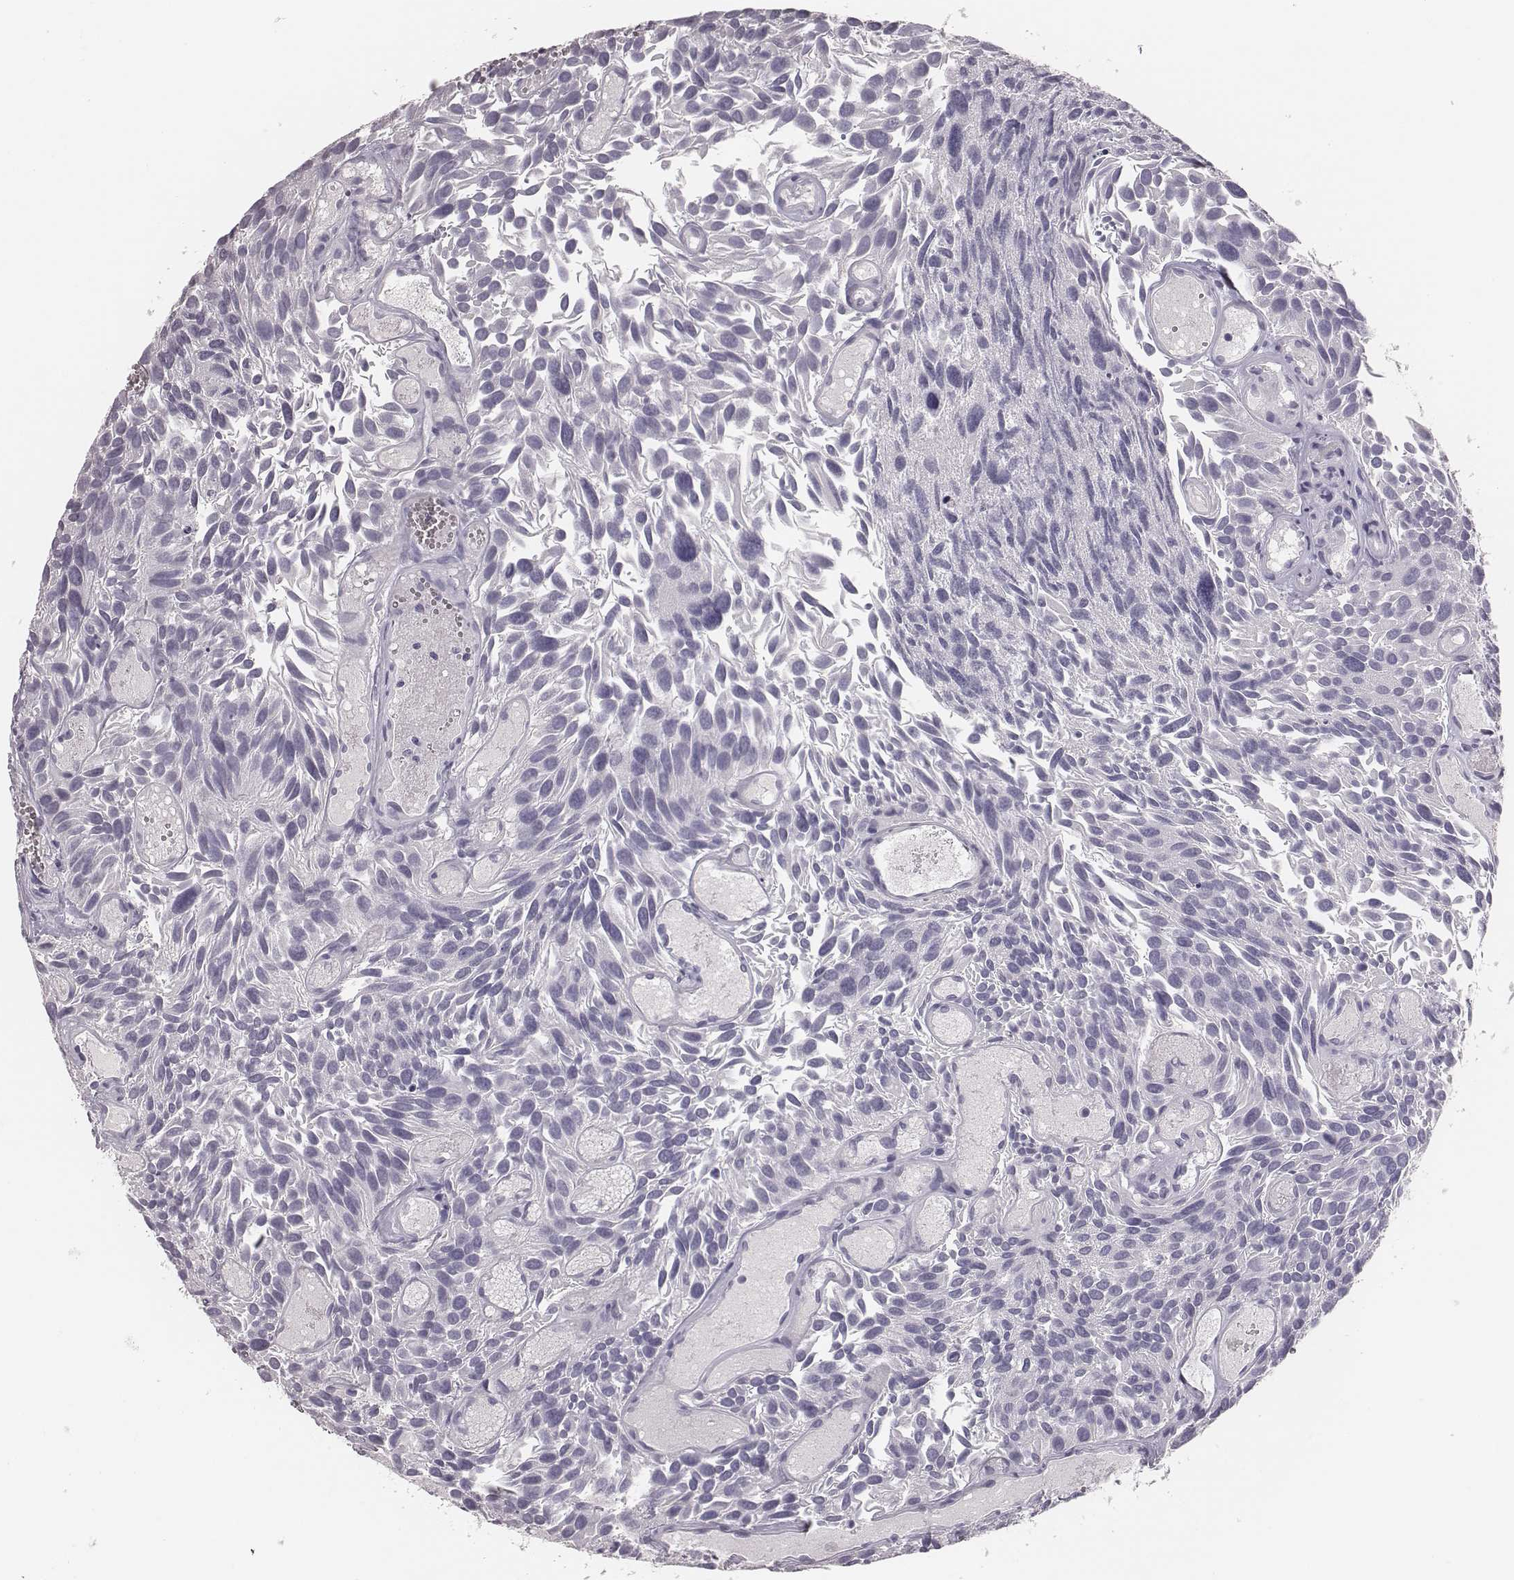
{"staining": {"intensity": "negative", "quantity": "none", "location": "none"}, "tissue": "urothelial cancer", "cell_type": "Tumor cells", "image_type": "cancer", "snomed": [{"axis": "morphology", "description": "Urothelial carcinoma, Low grade"}, {"axis": "topography", "description": "Urinary bladder"}], "caption": "IHC of low-grade urothelial carcinoma reveals no positivity in tumor cells.", "gene": "CSHL1", "patient": {"sex": "female", "age": 69}}